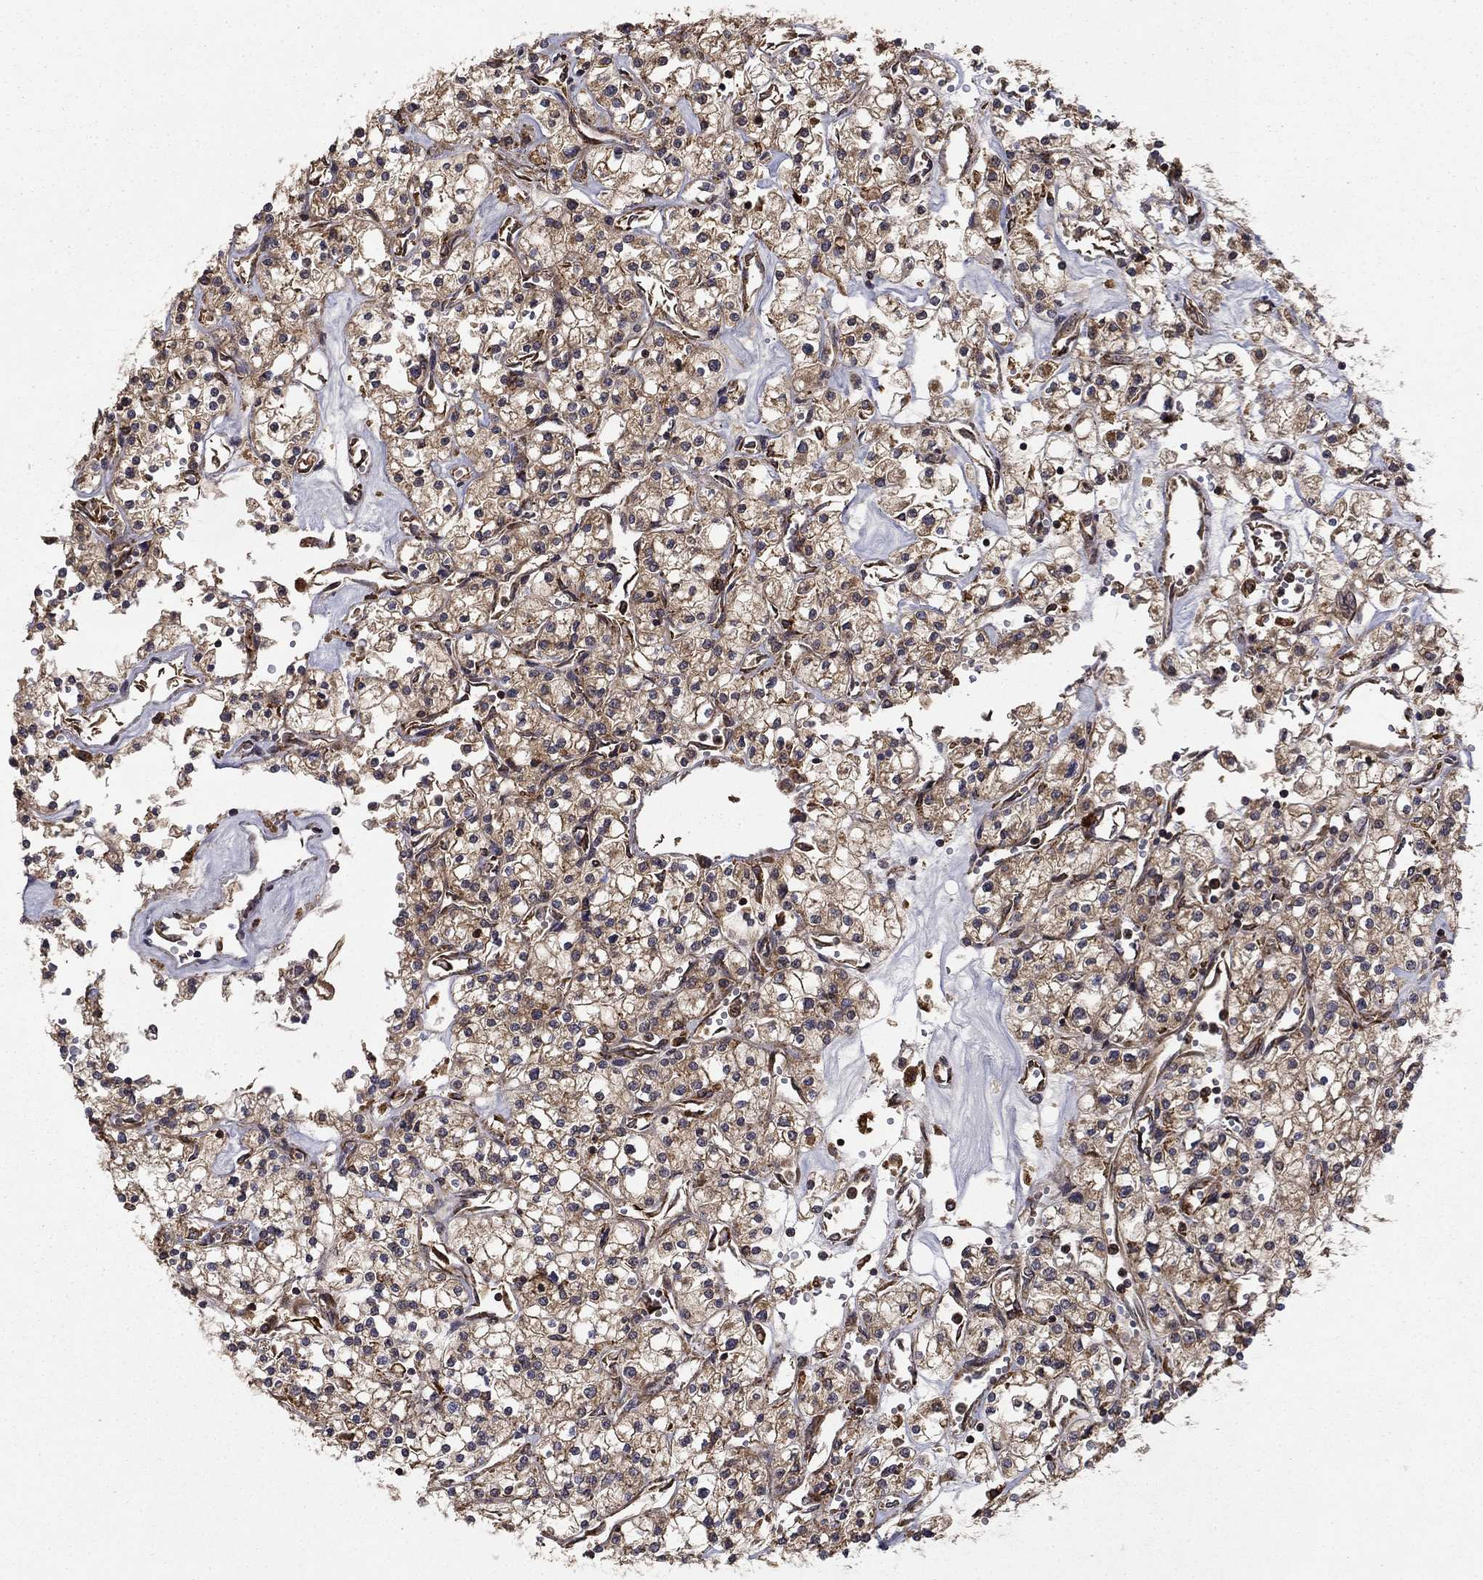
{"staining": {"intensity": "moderate", "quantity": "25%-75%", "location": "cytoplasmic/membranous"}, "tissue": "renal cancer", "cell_type": "Tumor cells", "image_type": "cancer", "snomed": [{"axis": "morphology", "description": "Adenocarcinoma, NOS"}, {"axis": "topography", "description": "Kidney"}], "caption": "Immunohistochemistry (IHC) of human adenocarcinoma (renal) shows medium levels of moderate cytoplasmic/membranous expression in approximately 25%-75% of tumor cells.", "gene": "BABAM2", "patient": {"sex": "male", "age": 80}}